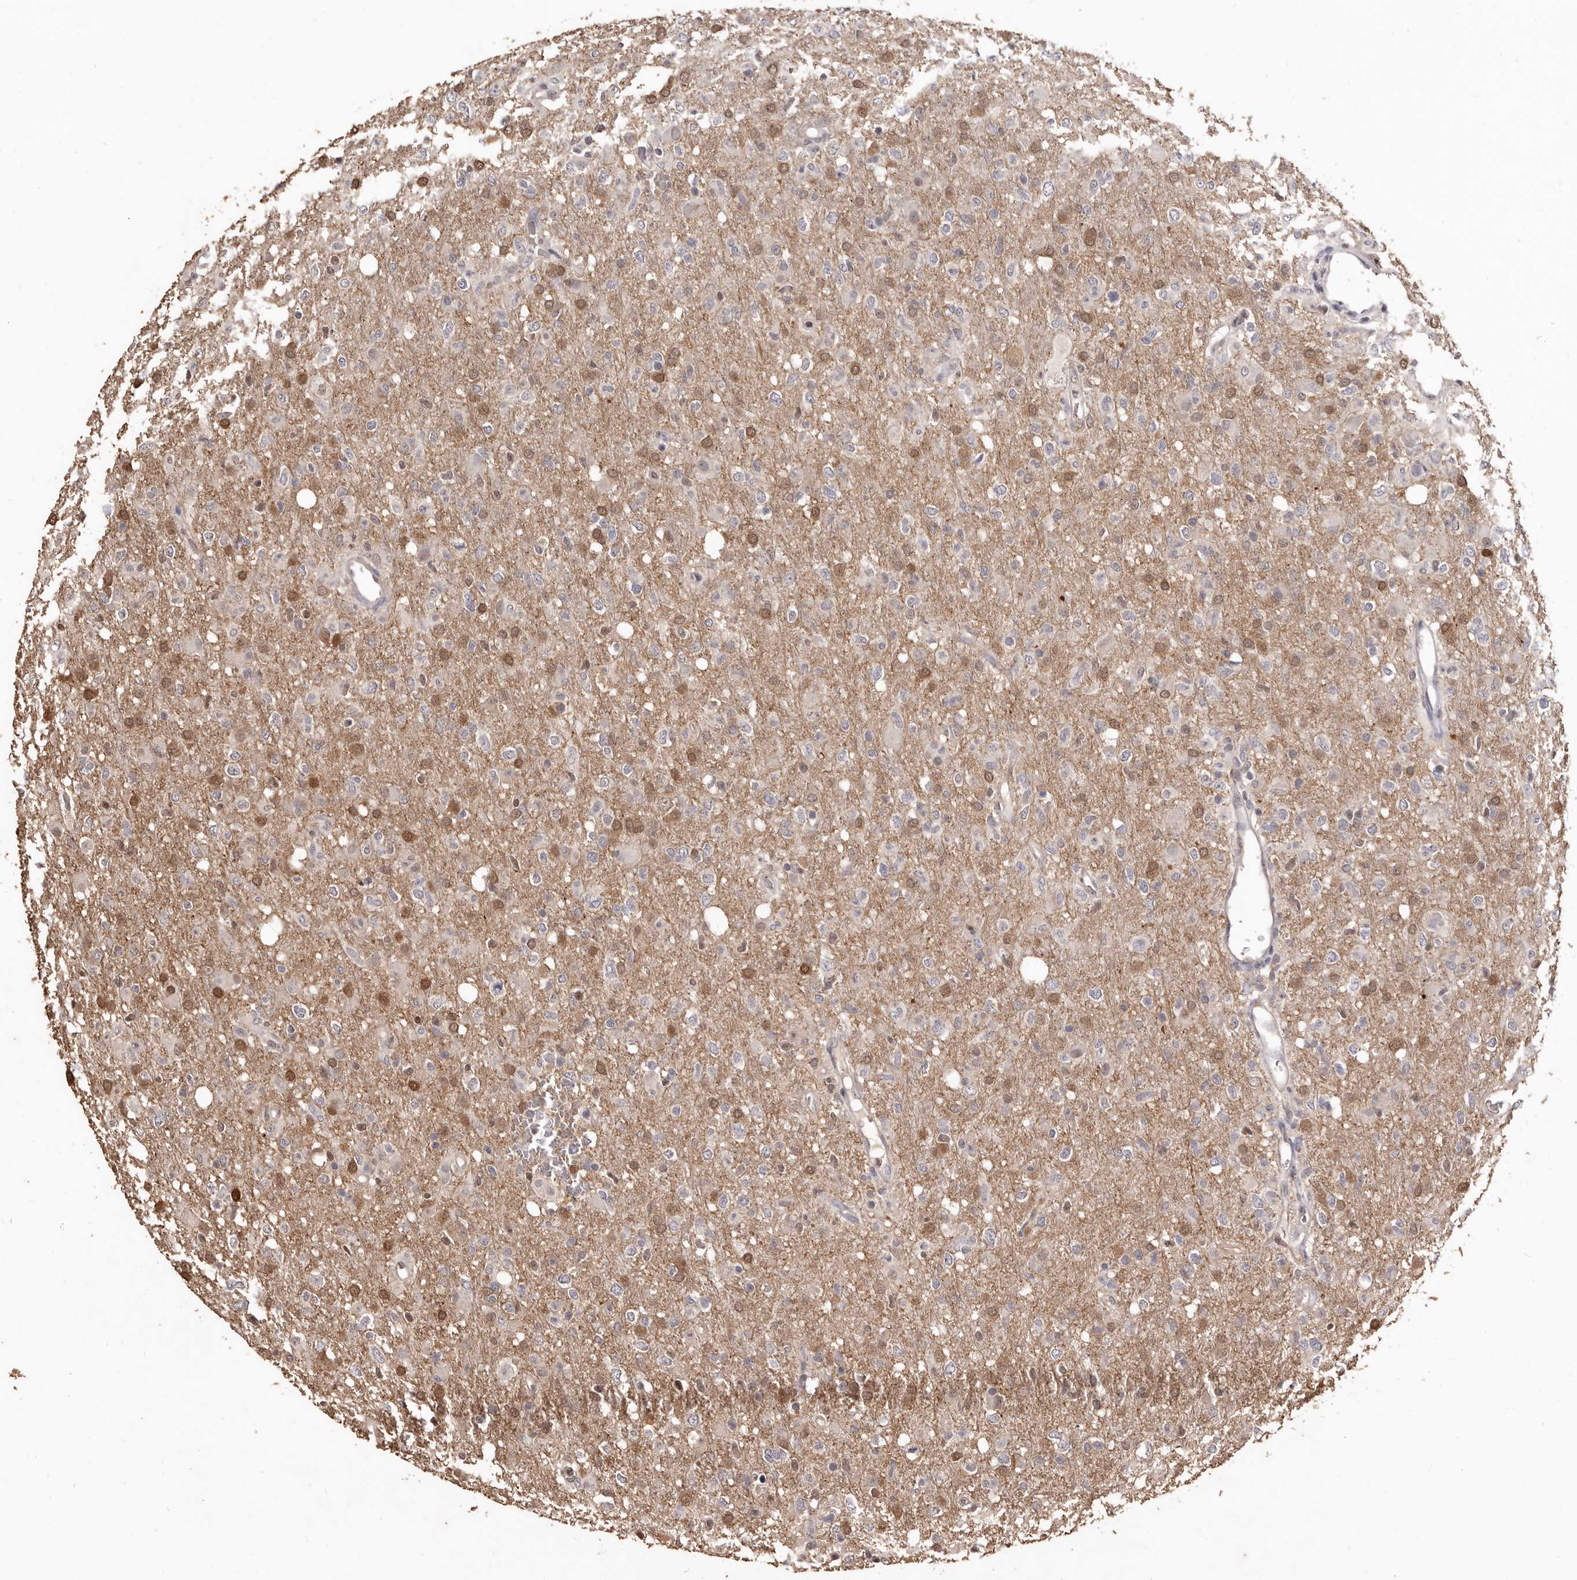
{"staining": {"intensity": "moderate", "quantity": "<25%", "location": "cytoplasmic/membranous,nuclear"}, "tissue": "glioma", "cell_type": "Tumor cells", "image_type": "cancer", "snomed": [{"axis": "morphology", "description": "Glioma, malignant, High grade"}, {"axis": "topography", "description": "Brain"}], "caption": "Protein expression analysis of human malignant high-grade glioma reveals moderate cytoplasmic/membranous and nuclear positivity in about <25% of tumor cells.", "gene": "INAVA", "patient": {"sex": "female", "age": 57}}